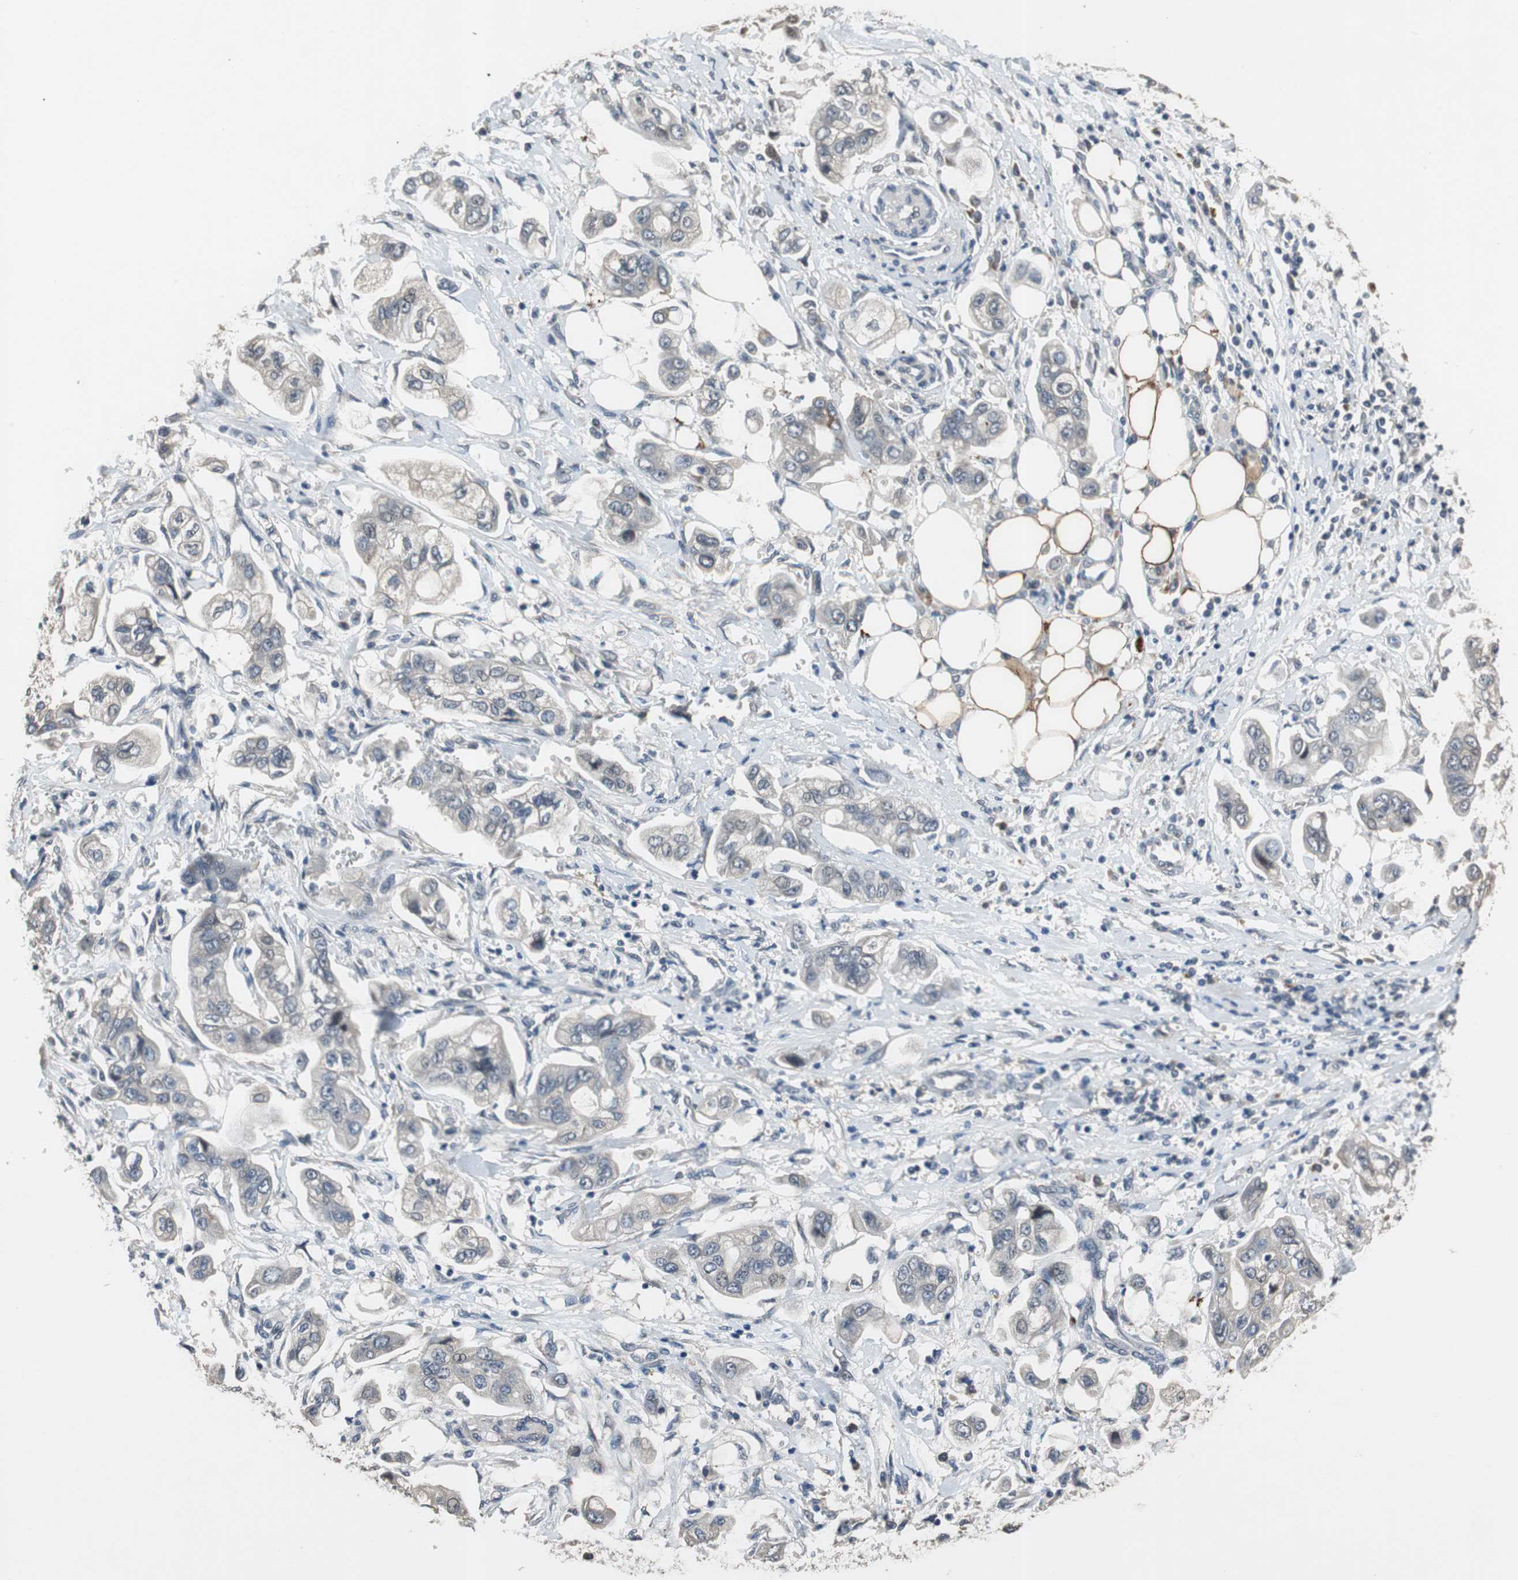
{"staining": {"intensity": "weak", "quantity": "<25%", "location": "cytoplasmic/membranous"}, "tissue": "stomach cancer", "cell_type": "Tumor cells", "image_type": "cancer", "snomed": [{"axis": "morphology", "description": "Adenocarcinoma, NOS"}, {"axis": "topography", "description": "Stomach"}], "caption": "Immunohistochemistry histopathology image of human stomach cancer (adenocarcinoma) stained for a protein (brown), which displays no expression in tumor cells.", "gene": "PI4KB", "patient": {"sex": "male", "age": 62}}